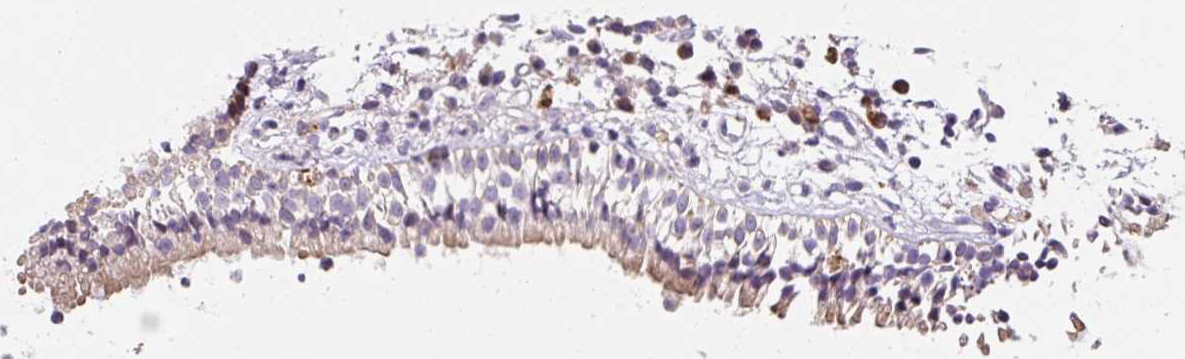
{"staining": {"intensity": "moderate", "quantity": "25%-75%", "location": "cytoplasmic/membranous"}, "tissue": "nasopharynx", "cell_type": "Respiratory epithelial cells", "image_type": "normal", "snomed": [{"axis": "morphology", "description": "Normal tissue, NOS"}, {"axis": "topography", "description": "Nasopharynx"}], "caption": "A brown stain labels moderate cytoplasmic/membranous positivity of a protein in respiratory epithelial cells of benign human nasopharynx. (DAB IHC, brown staining for protein, blue staining for nuclei).", "gene": "FUT10", "patient": {"sex": "male", "age": 21}}